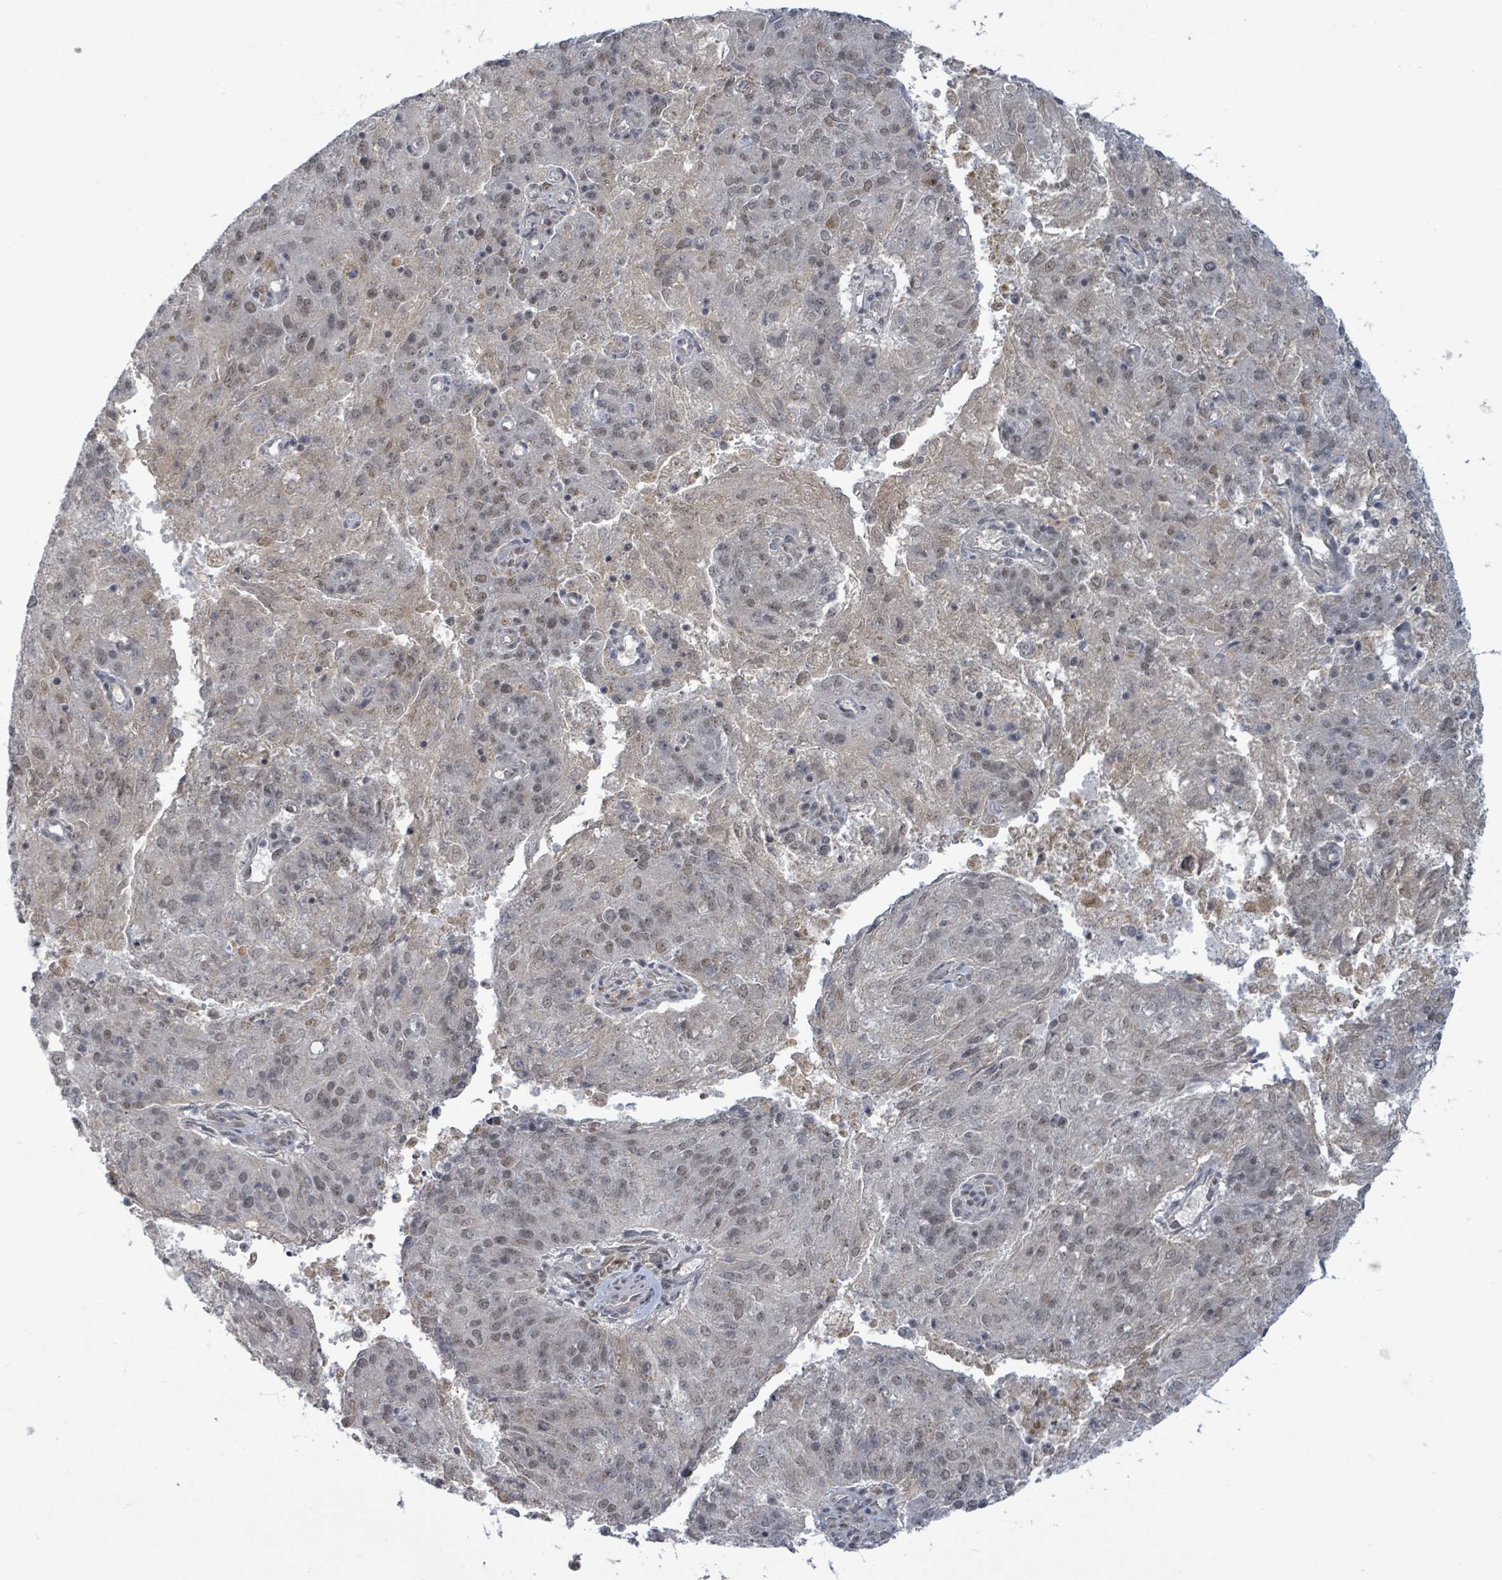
{"staining": {"intensity": "weak", "quantity": "<25%", "location": "nuclear"}, "tissue": "endometrial cancer", "cell_type": "Tumor cells", "image_type": "cancer", "snomed": [{"axis": "morphology", "description": "Adenocarcinoma, NOS"}, {"axis": "topography", "description": "Endometrium"}], "caption": "Immunohistochemistry photomicrograph of endometrial cancer stained for a protein (brown), which exhibits no staining in tumor cells. (DAB IHC with hematoxylin counter stain).", "gene": "BANP", "patient": {"sex": "female", "age": 82}}